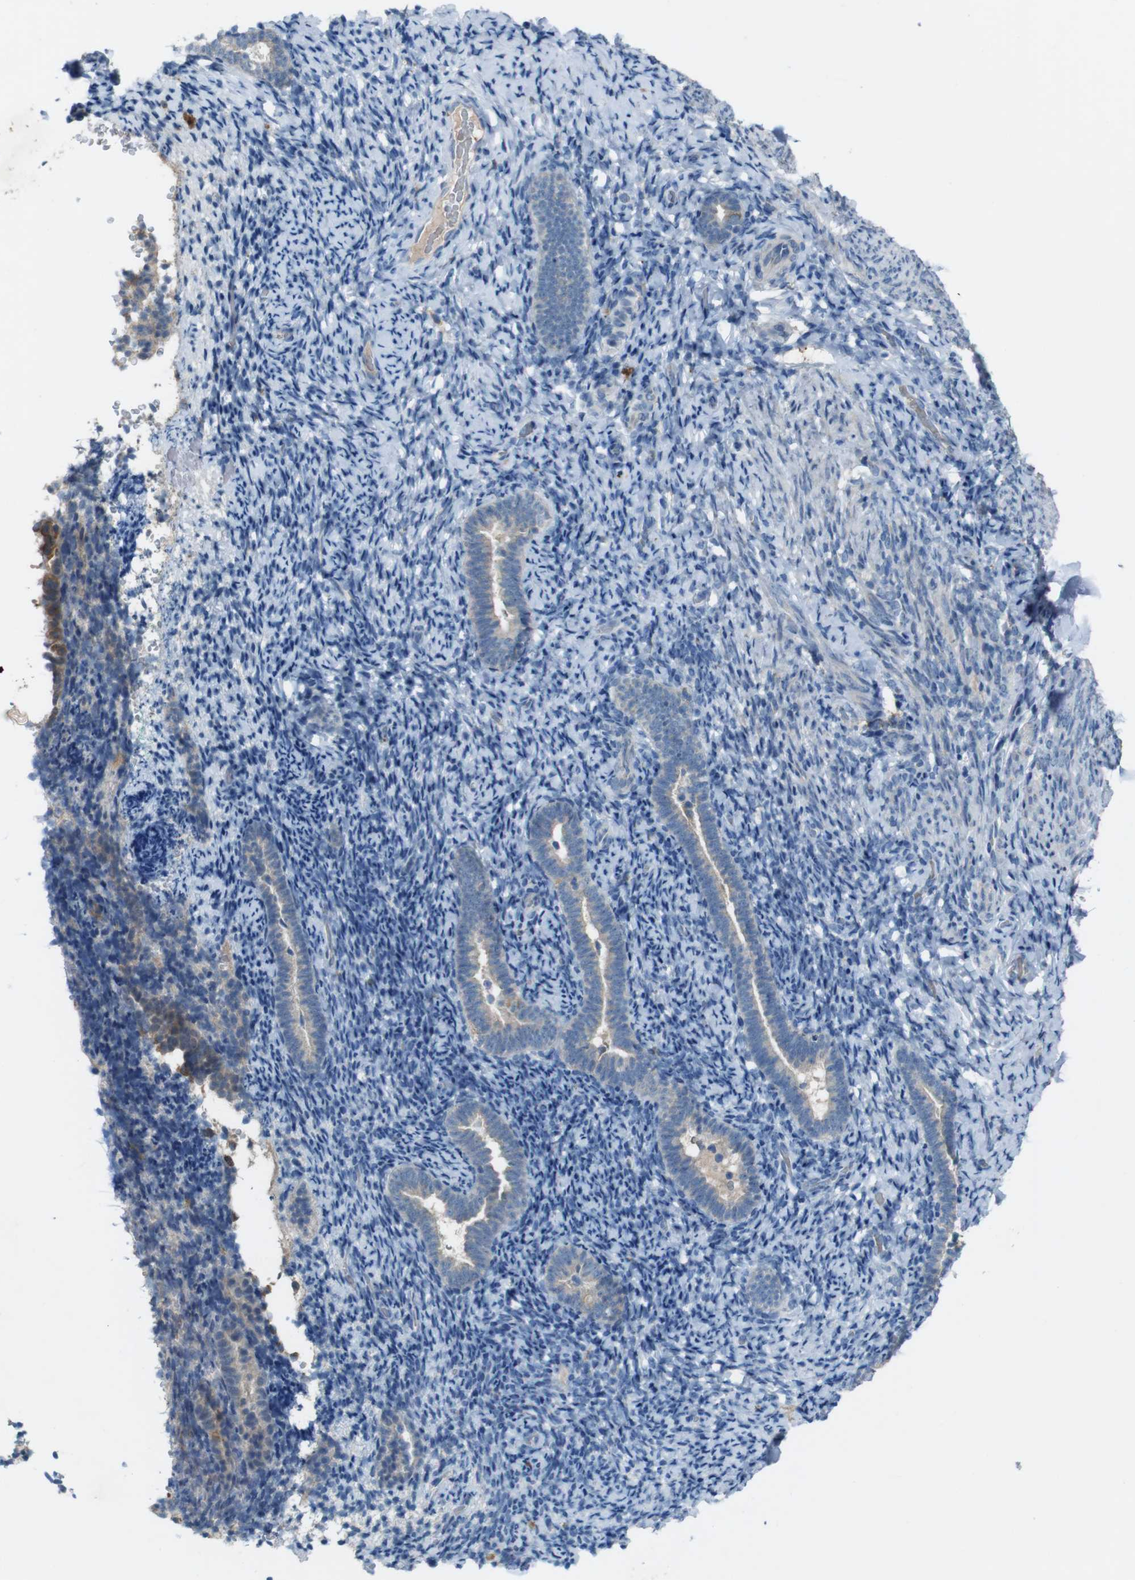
{"staining": {"intensity": "negative", "quantity": "none", "location": "none"}, "tissue": "endometrium", "cell_type": "Cells in endometrial stroma", "image_type": "normal", "snomed": [{"axis": "morphology", "description": "Normal tissue, NOS"}, {"axis": "topography", "description": "Endometrium"}], "caption": "Photomicrograph shows no protein positivity in cells in endometrial stroma of benign endometrium.", "gene": "MOGAT3", "patient": {"sex": "female", "age": 51}}